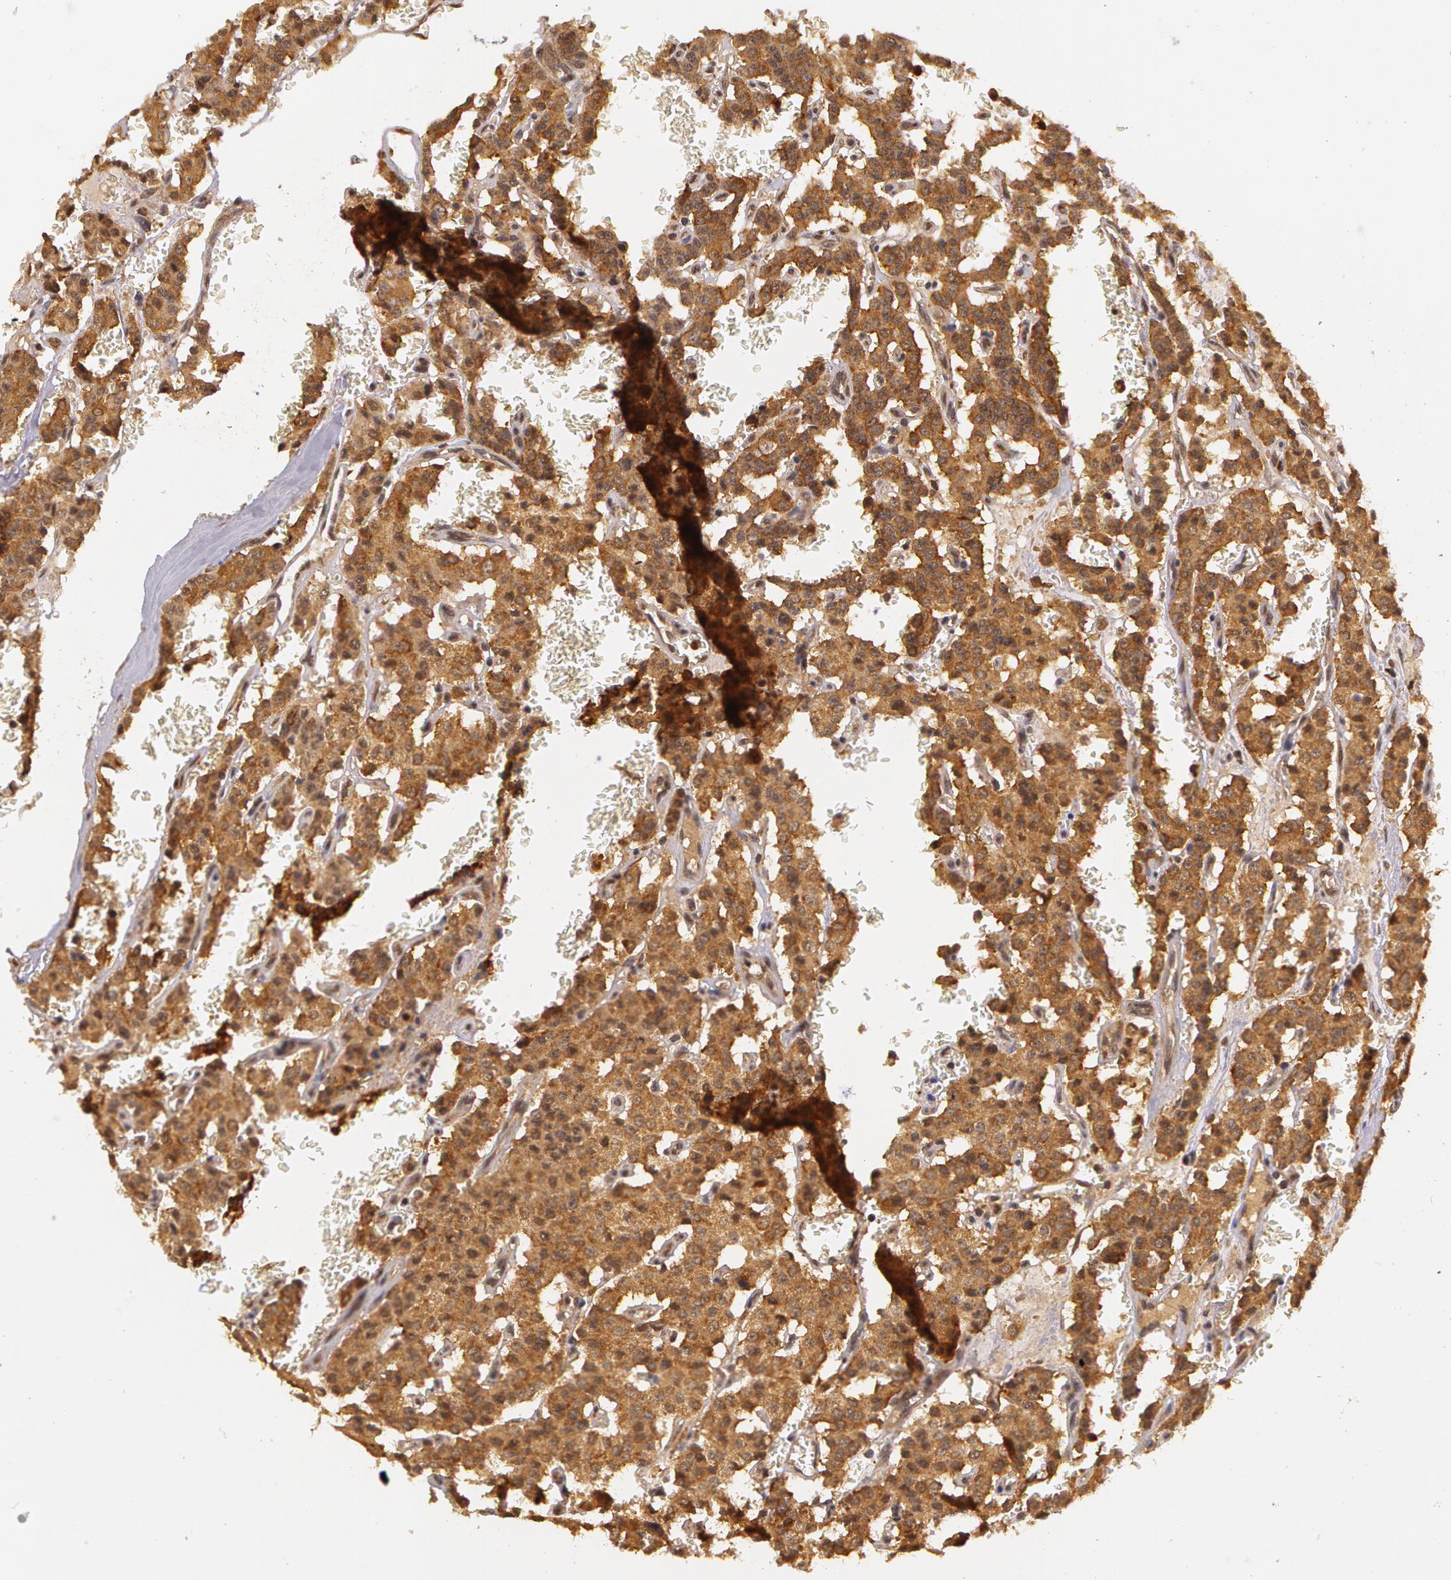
{"staining": {"intensity": "moderate", "quantity": ">75%", "location": "cytoplasmic/membranous"}, "tissue": "carcinoid", "cell_type": "Tumor cells", "image_type": "cancer", "snomed": [{"axis": "morphology", "description": "Carcinoid, malignant, NOS"}, {"axis": "topography", "description": "Bronchus"}], "caption": "The histopathology image reveals immunohistochemical staining of carcinoid. There is moderate cytoplasmic/membranous positivity is appreciated in about >75% of tumor cells. The staining was performed using DAB (3,3'-diaminobenzidine) to visualize the protein expression in brown, while the nuclei were stained in blue with hematoxylin (Magnification: 20x).", "gene": "ASCC2", "patient": {"sex": "male", "age": 55}}